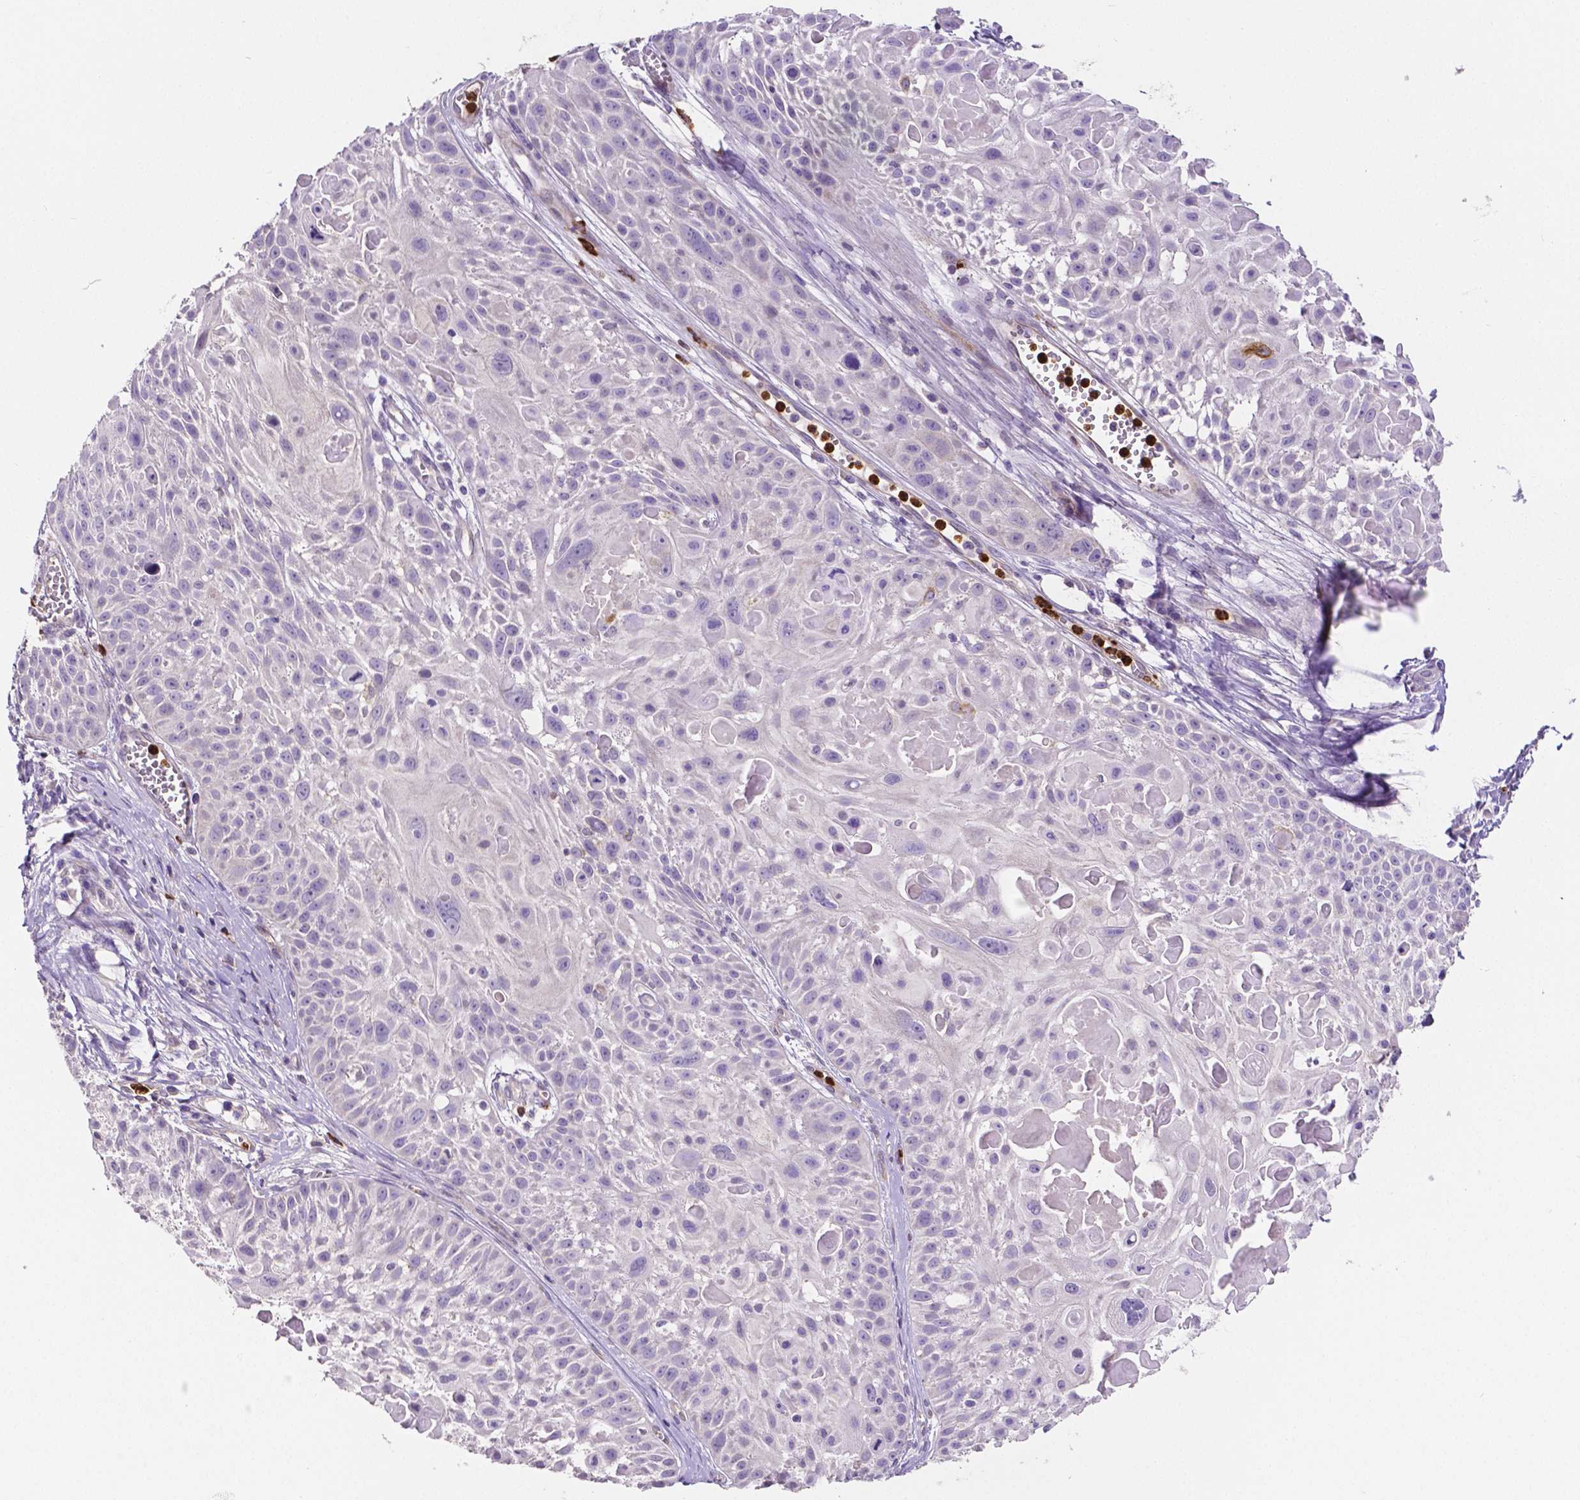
{"staining": {"intensity": "moderate", "quantity": "<25%", "location": "cytoplasmic/membranous"}, "tissue": "skin cancer", "cell_type": "Tumor cells", "image_type": "cancer", "snomed": [{"axis": "morphology", "description": "Squamous cell carcinoma, NOS"}, {"axis": "topography", "description": "Skin"}, {"axis": "topography", "description": "Anal"}], "caption": "Protein staining by immunohistochemistry displays moderate cytoplasmic/membranous staining in approximately <25% of tumor cells in skin cancer.", "gene": "MMP9", "patient": {"sex": "female", "age": 75}}